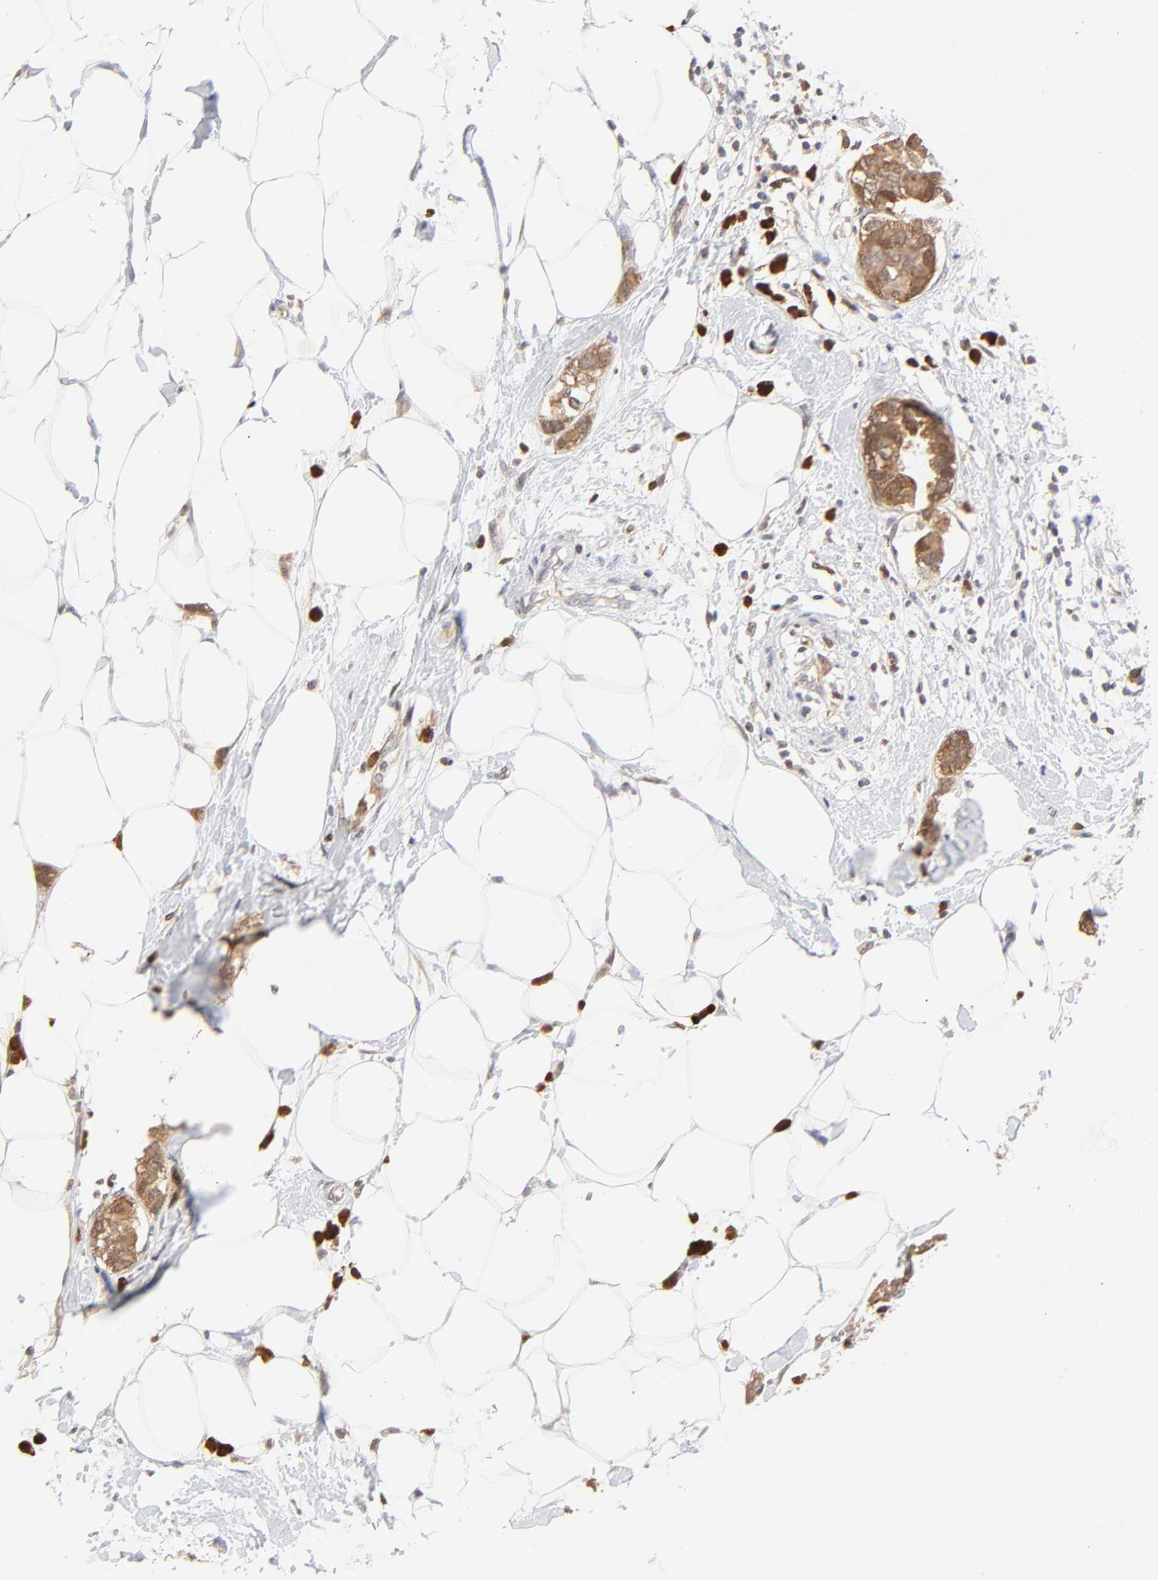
{"staining": {"intensity": "moderate", "quantity": ">75%", "location": "cytoplasmic/membranous"}, "tissue": "breast cancer", "cell_type": "Tumor cells", "image_type": "cancer", "snomed": [{"axis": "morphology", "description": "Normal tissue, NOS"}, {"axis": "morphology", "description": "Duct carcinoma"}, {"axis": "topography", "description": "Breast"}], "caption": "Immunohistochemistry (IHC) photomicrograph of neoplastic tissue: breast cancer stained using IHC shows medium levels of moderate protein expression localized specifically in the cytoplasmic/membranous of tumor cells, appearing as a cytoplasmic/membranous brown color.", "gene": "CASP3", "patient": {"sex": "female", "age": 50}}